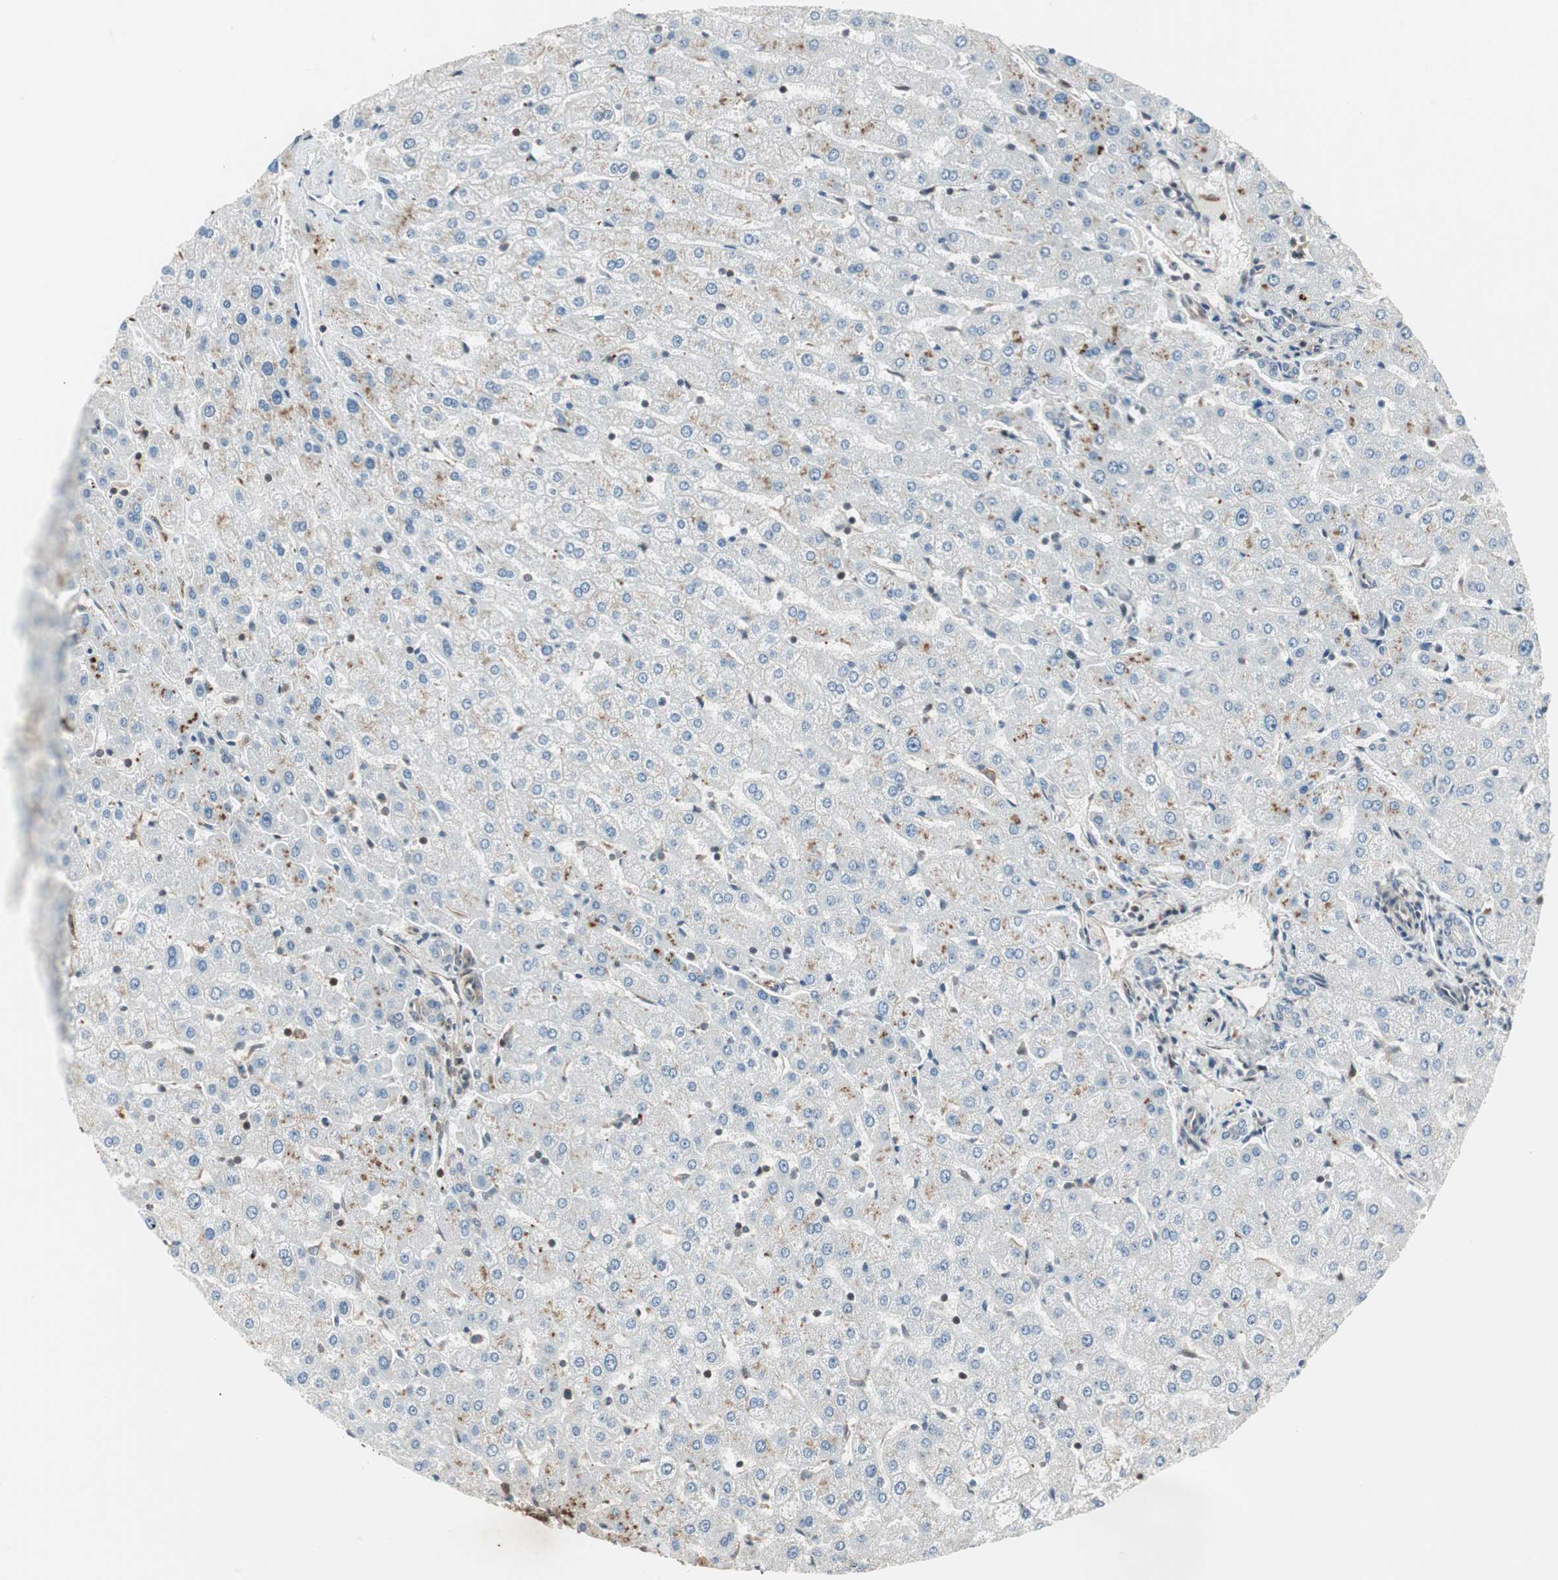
{"staining": {"intensity": "negative", "quantity": "none", "location": "none"}, "tissue": "liver", "cell_type": "Cholangiocytes", "image_type": "normal", "snomed": [{"axis": "morphology", "description": "Normal tissue, NOS"}, {"axis": "morphology", "description": "Fibrosis, NOS"}, {"axis": "topography", "description": "Liver"}], "caption": "DAB immunohistochemical staining of normal liver demonstrates no significant positivity in cholangiocytes. The staining was performed using DAB to visualize the protein expression in brown, while the nuclei were stained in blue with hematoxylin (Magnification: 20x).", "gene": "MAD2L2", "patient": {"sex": "female", "age": 29}}